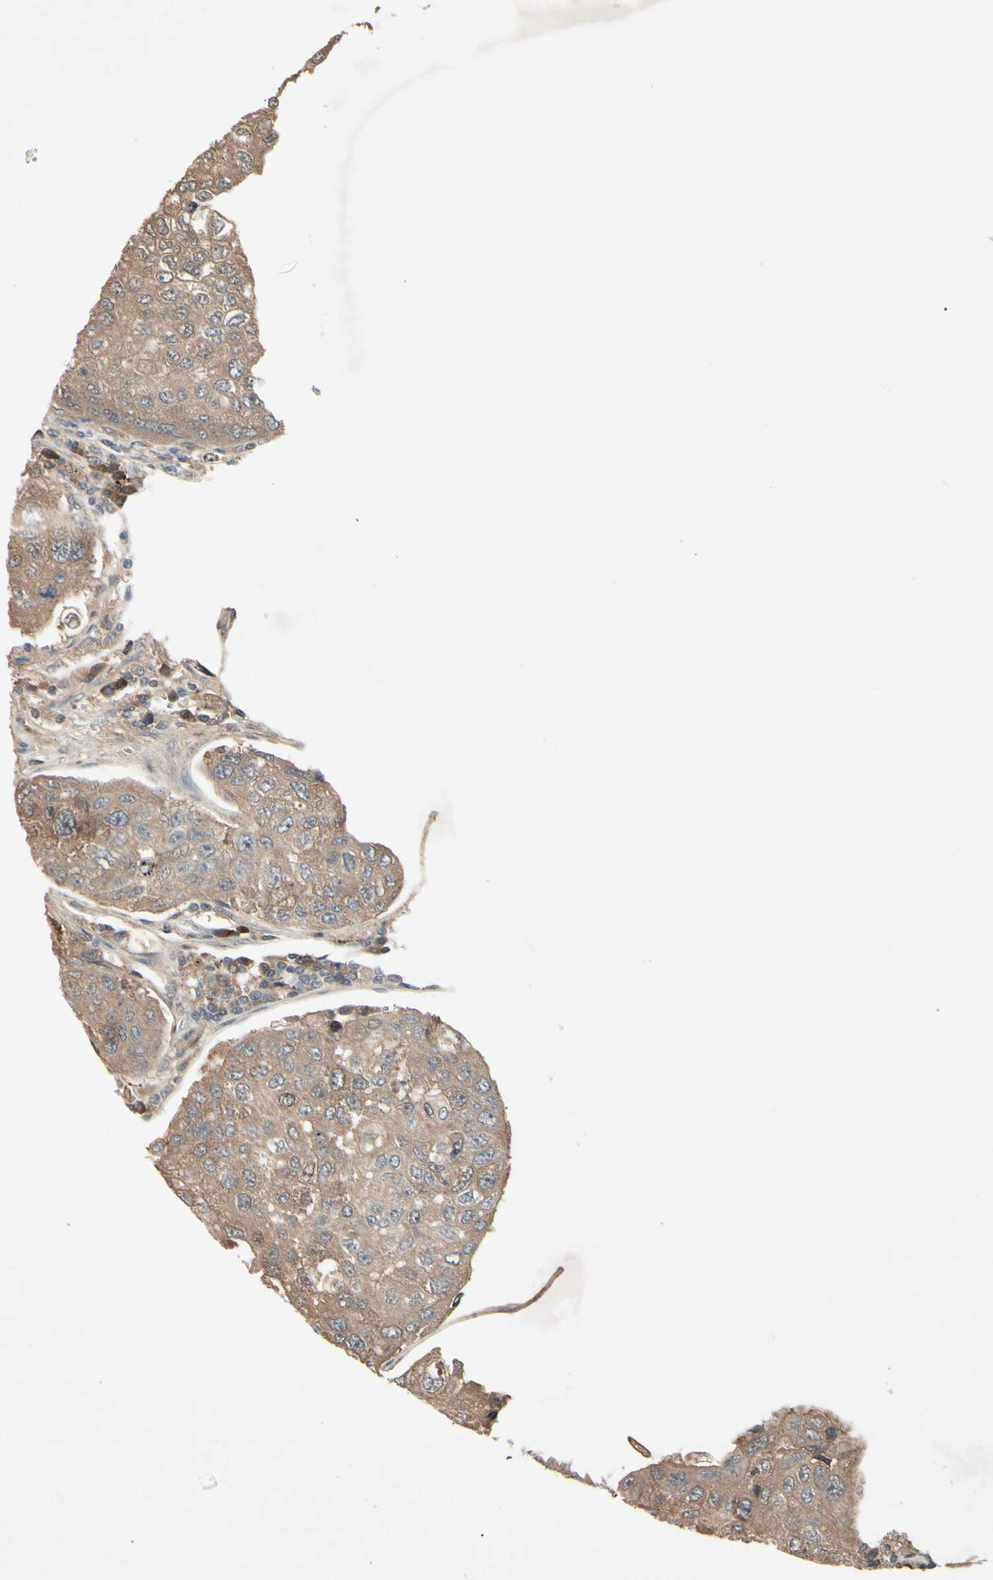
{"staining": {"intensity": "moderate", "quantity": ">75%", "location": "cytoplasmic/membranous"}, "tissue": "urothelial cancer", "cell_type": "Tumor cells", "image_type": "cancer", "snomed": [{"axis": "morphology", "description": "Urothelial carcinoma, High grade"}, {"axis": "topography", "description": "Lymph node"}, {"axis": "topography", "description": "Urinary bladder"}], "caption": "Urothelial cancer stained with DAB (3,3'-diaminobenzidine) IHC displays medium levels of moderate cytoplasmic/membranous staining in approximately >75% of tumor cells. The staining was performed using DAB (3,3'-diaminobenzidine) to visualize the protein expression in brown, while the nuclei were stained in blue with hematoxylin (Magnification: 20x).", "gene": "NSF", "patient": {"sex": "male", "age": 51}}